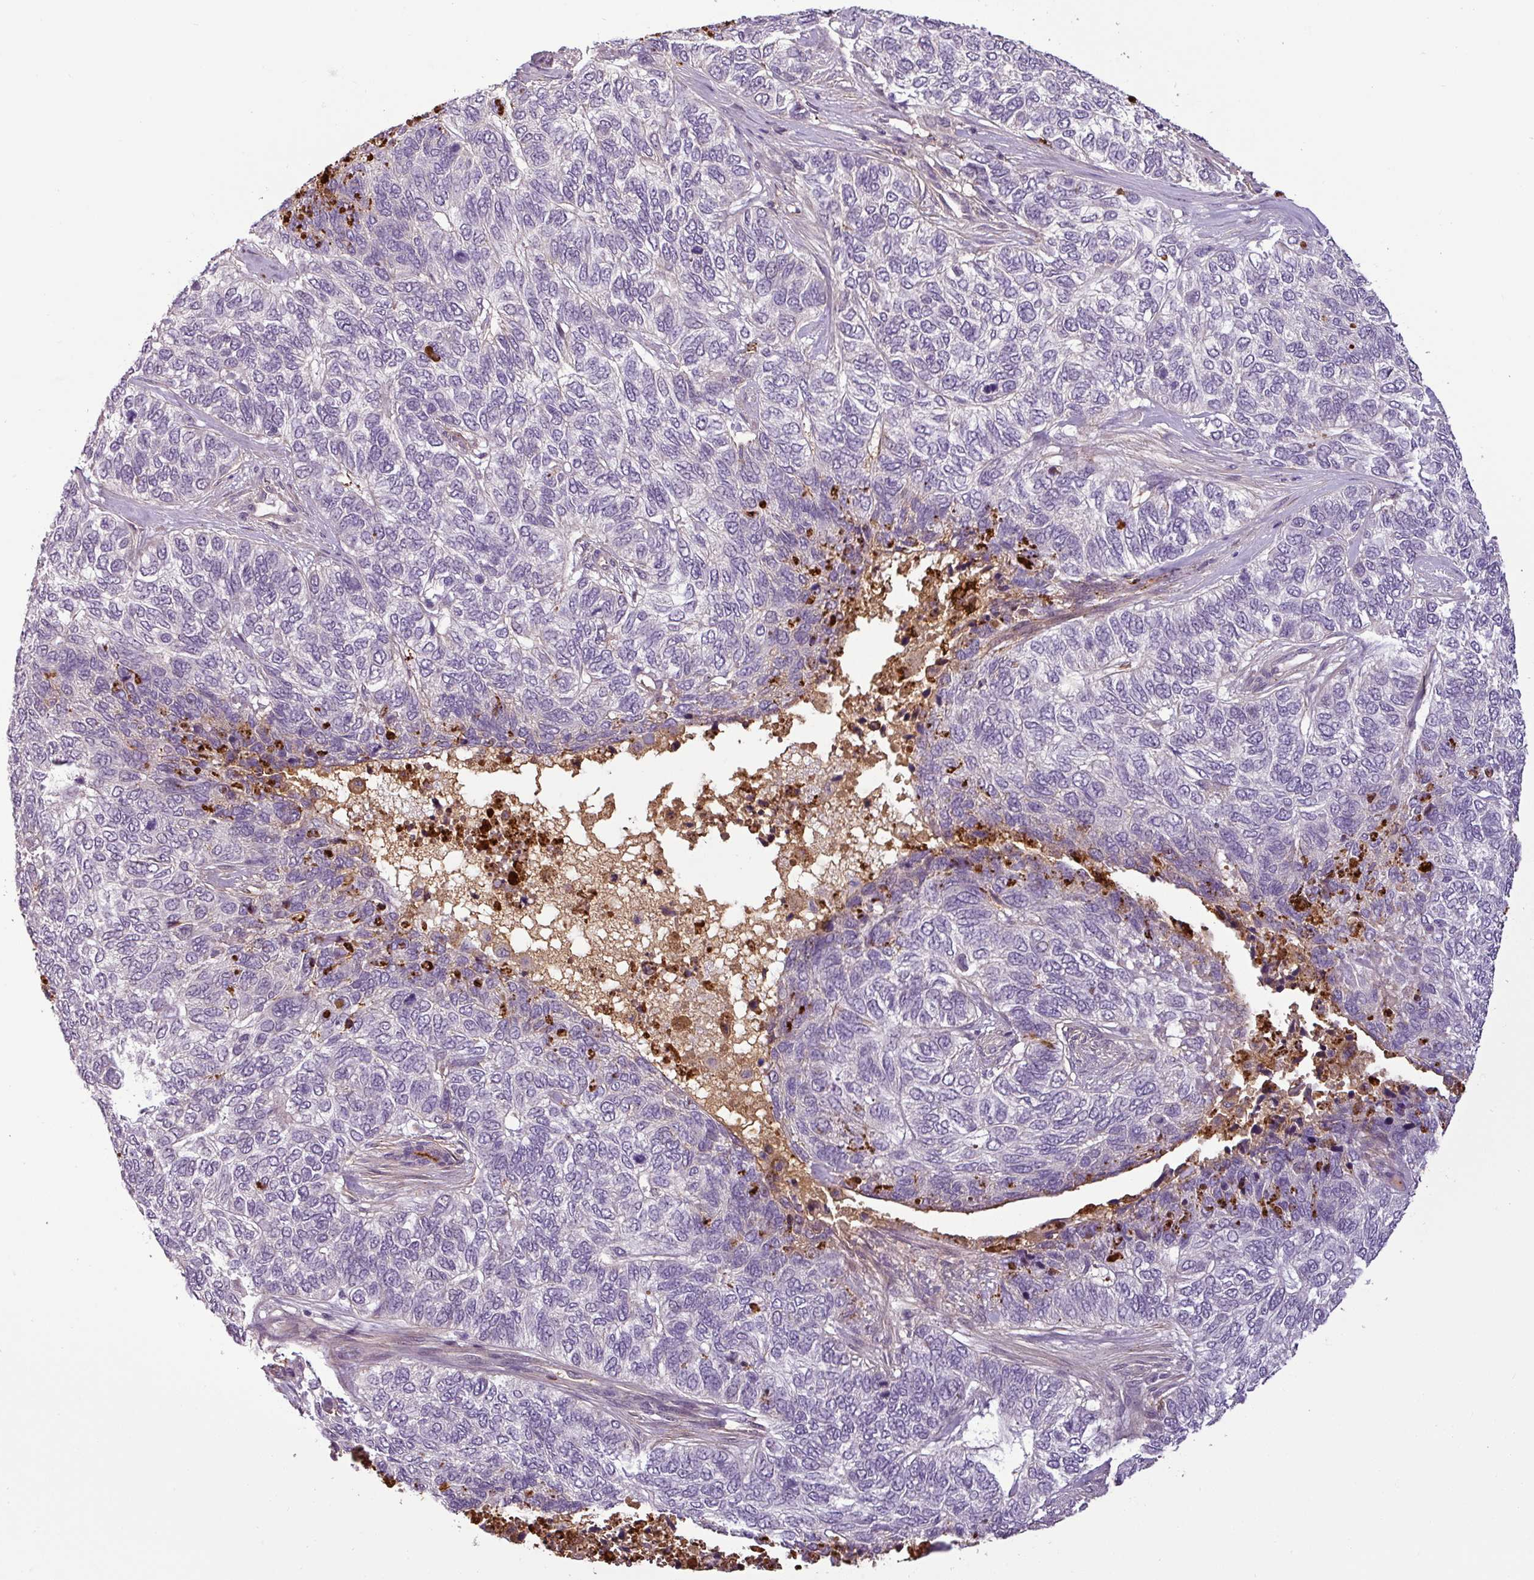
{"staining": {"intensity": "negative", "quantity": "none", "location": "none"}, "tissue": "skin cancer", "cell_type": "Tumor cells", "image_type": "cancer", "snomed": [{"axis": "morphology", "description": "Basal cell carcinoma"}, {"axis": "topography", "description": "Skin"}], "caption": "Tumor cells are negative for protein expression in human skin cancer.", "gene": "APOC1", "patient": {"sex": "female", "age": 65}}